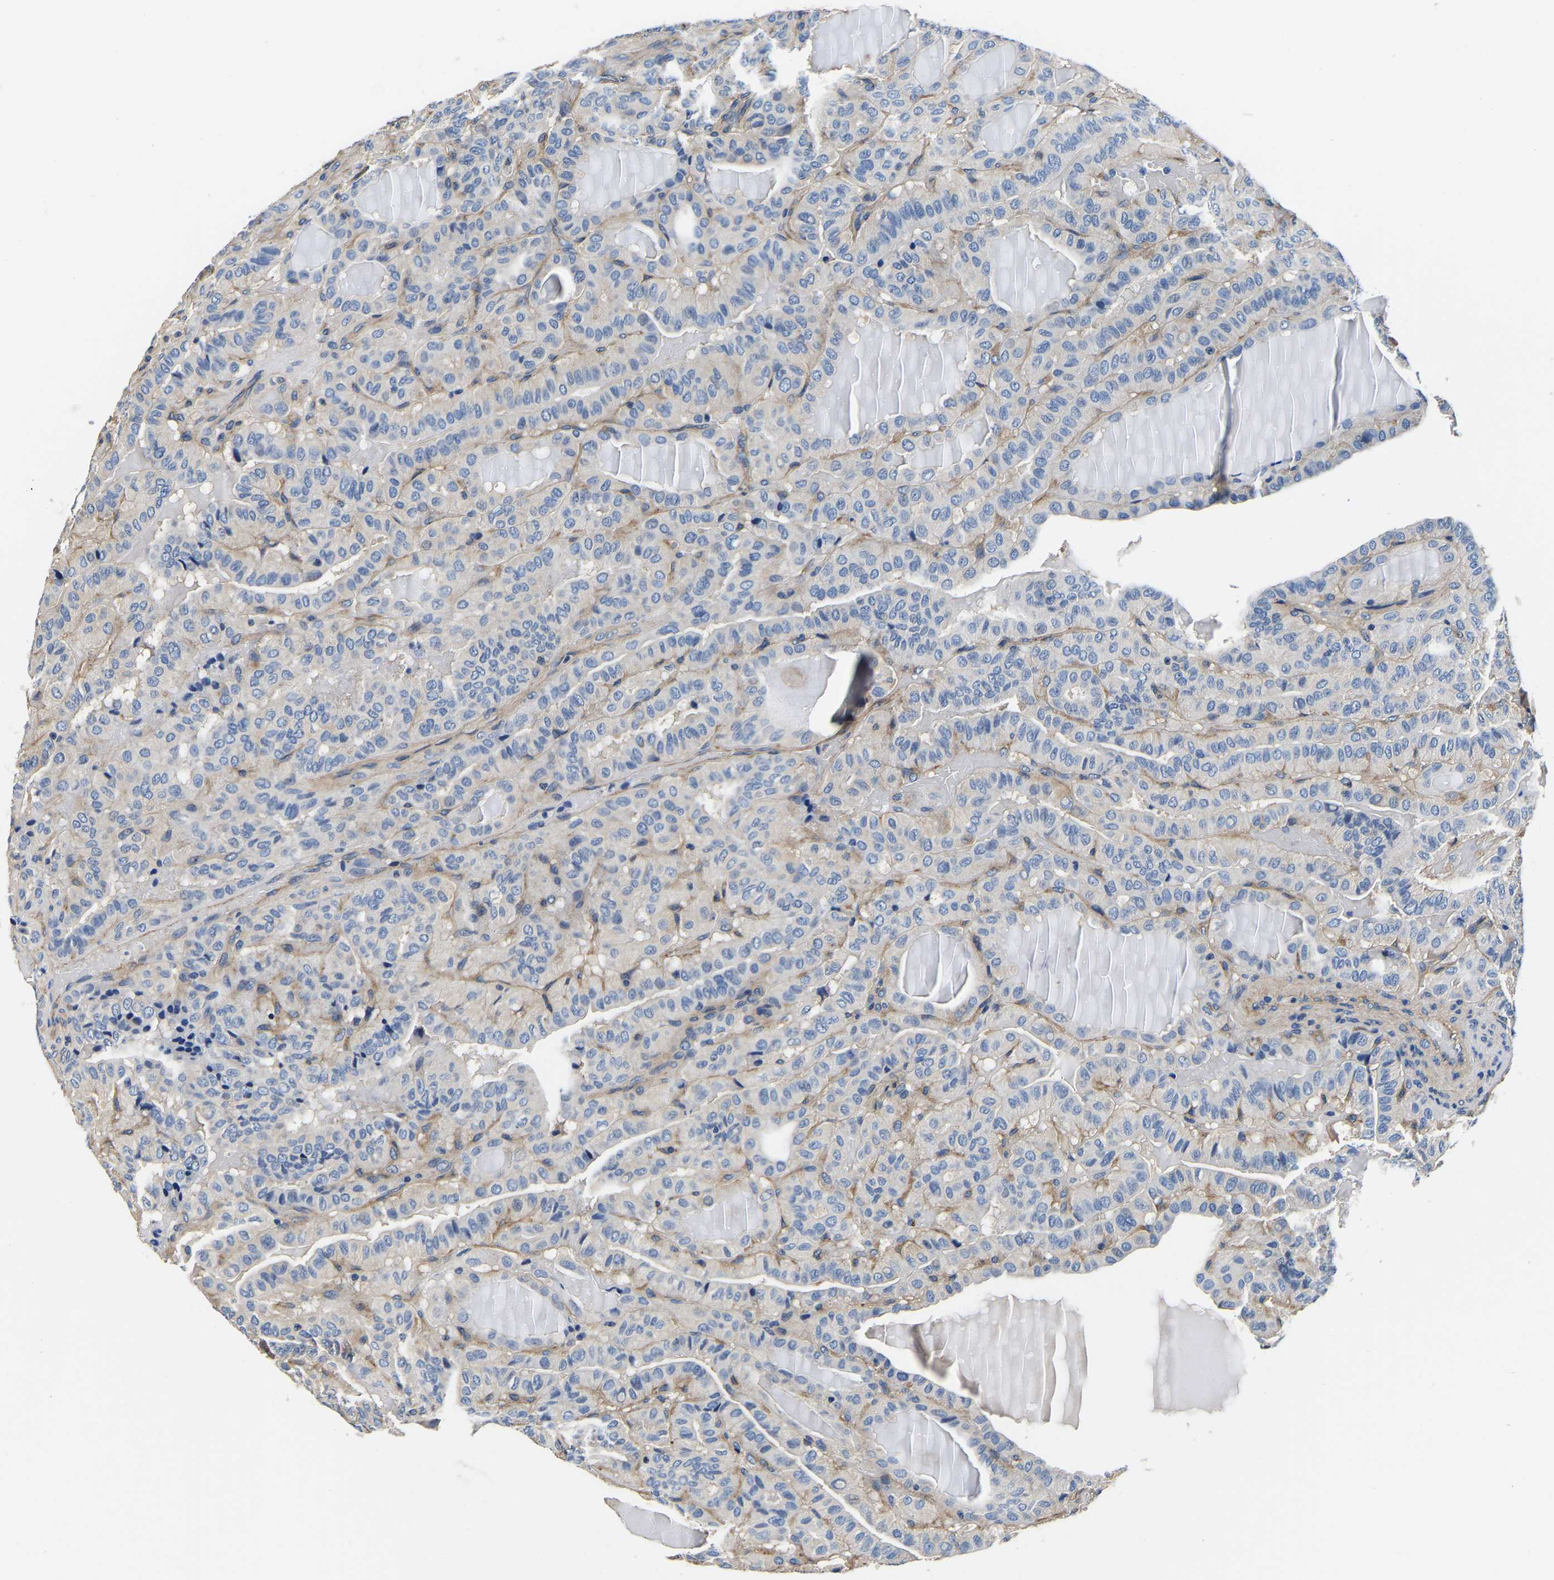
{"staining": {"intensity": "negative", "quantity": "none", "location": "none"}, "tissue": "thyroid cancer", "cell_type": "Tumor cells", "image_type": "cancer", "snomed": [{"axis": "morphology", "description": "Papillary adenocarcinoma, NOS"}, {"axis": "topography", "description": "Thyroid gland"}], "caption": "Immunohistochemistry histopathology image of human thyroid papillary adenocarcinoma stained for a protein (brown), which displays no staining in tumor cells. (DAB (3,3'-diaminobenzidine) immunohistochemistry with hematoxylin counter stain).", "gene": "SH3GLB1", "patient": {"sex": "male", "age": 77}}